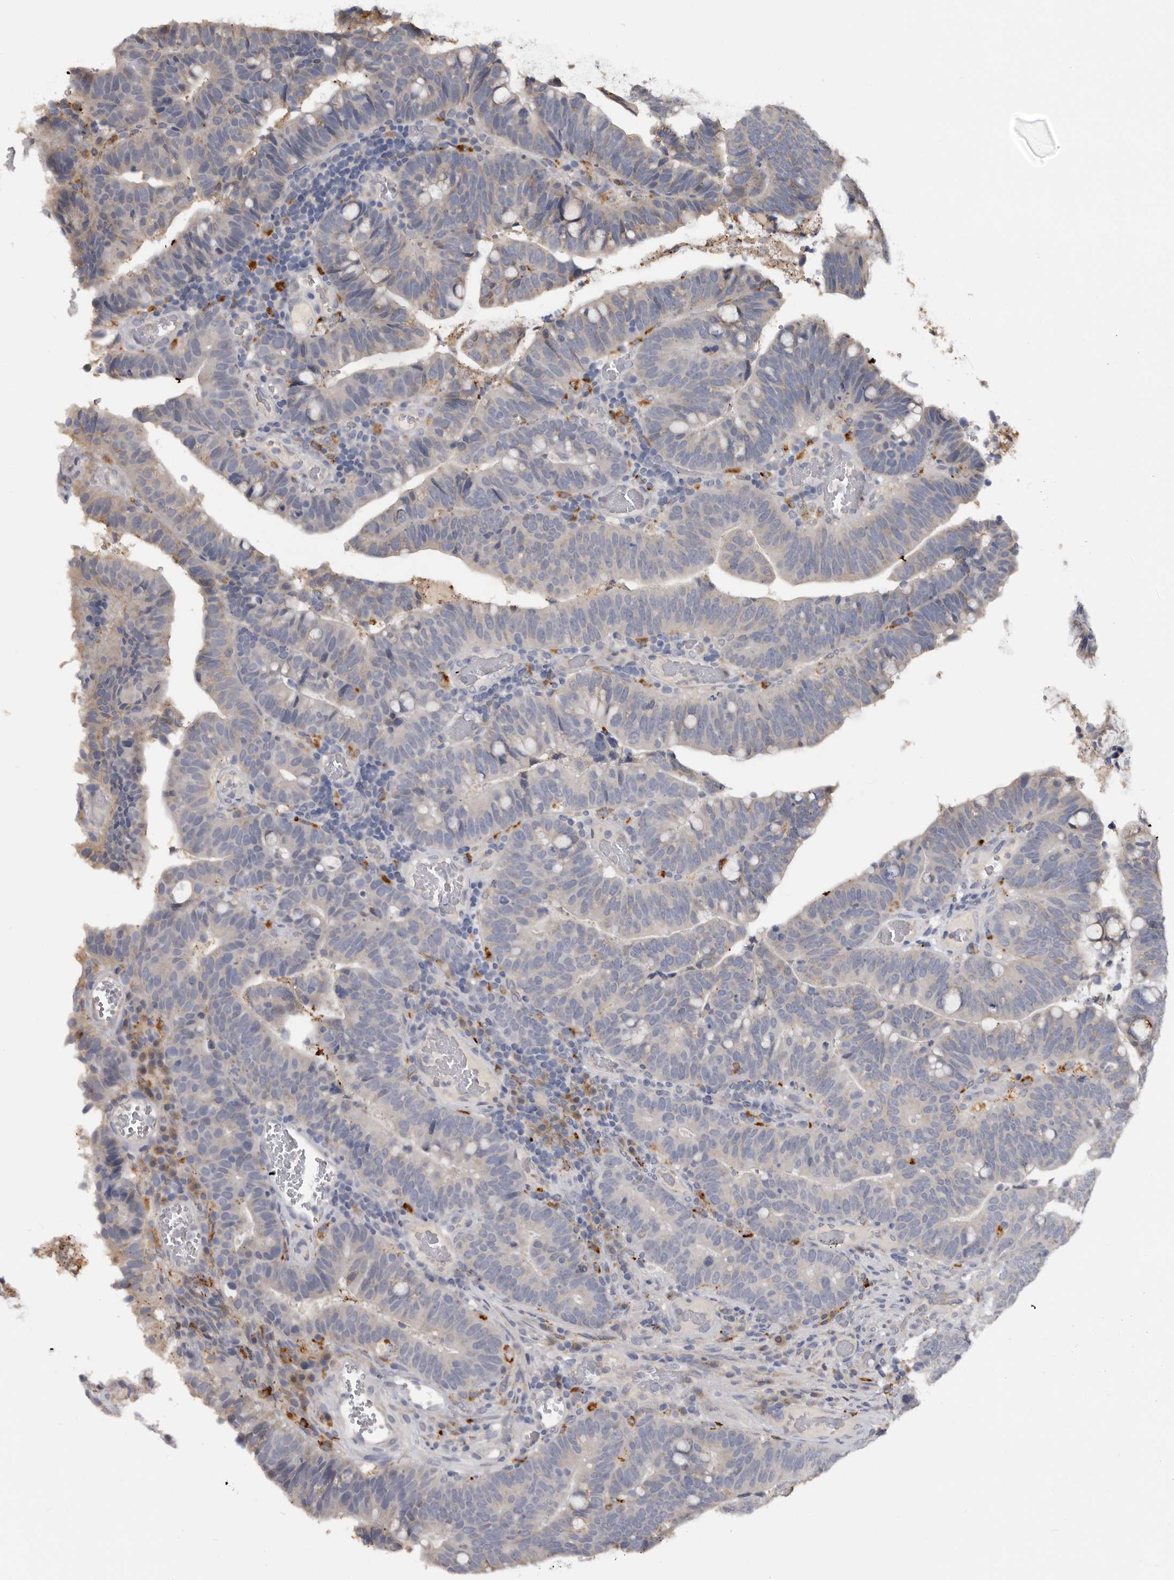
{"staining": {"intensity": "weak", "quantity": "<25%", "location": "cytoplasmic/membranous"}, "tissue": "colorectal cancer", "cell_type": "Tumor cells", "image_type": "cancer", "snomed": [{"axis": "morphology", "description": "Adenocarcinoma, NOS"}, {"axis": "topography", "description": "Colon"}], "caption": "This is an IHC histopathology image of colorectal cancer. There is no staining in tumor cells.", "gene": "DAP", "patient": {"sex": "female", "age": 66}}